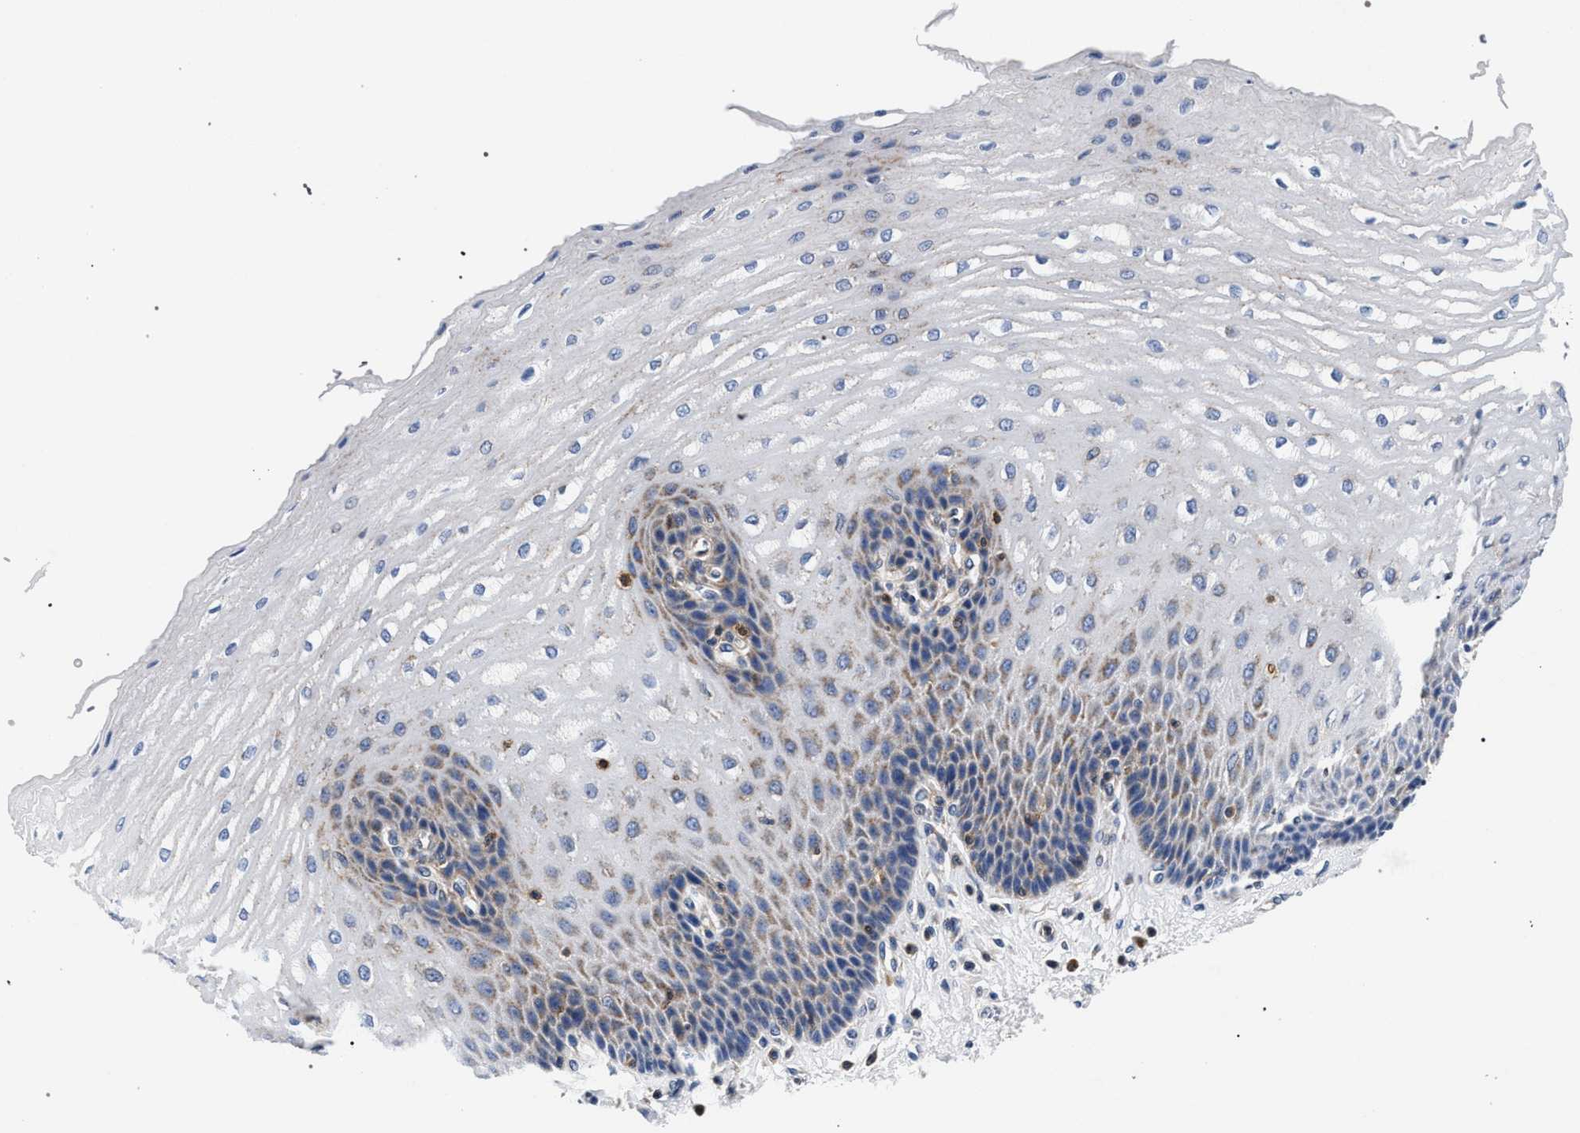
{"staining": {"intensity": "weak", "quantity": "<25%", "location": "cytoplasmic/membranous"}, "tissue": "esophagus", "cell_type": "Squamous epithelial cells", "image_type": "normal", "snomed": [{"axis": "morphology", "description": "Normal tissue, NOS"}, {"axis": "topography", "description": "Esophagus"}], "caption": "Protein analysis of normal esophagus reveals no significant positivity in squamous epithelial cells. (DAB (3,3'-diaminobenzidine) immunohistochemistry, high magnification).", "gene": "LASP1", "patient": {"sex": "male", "age": 54}}